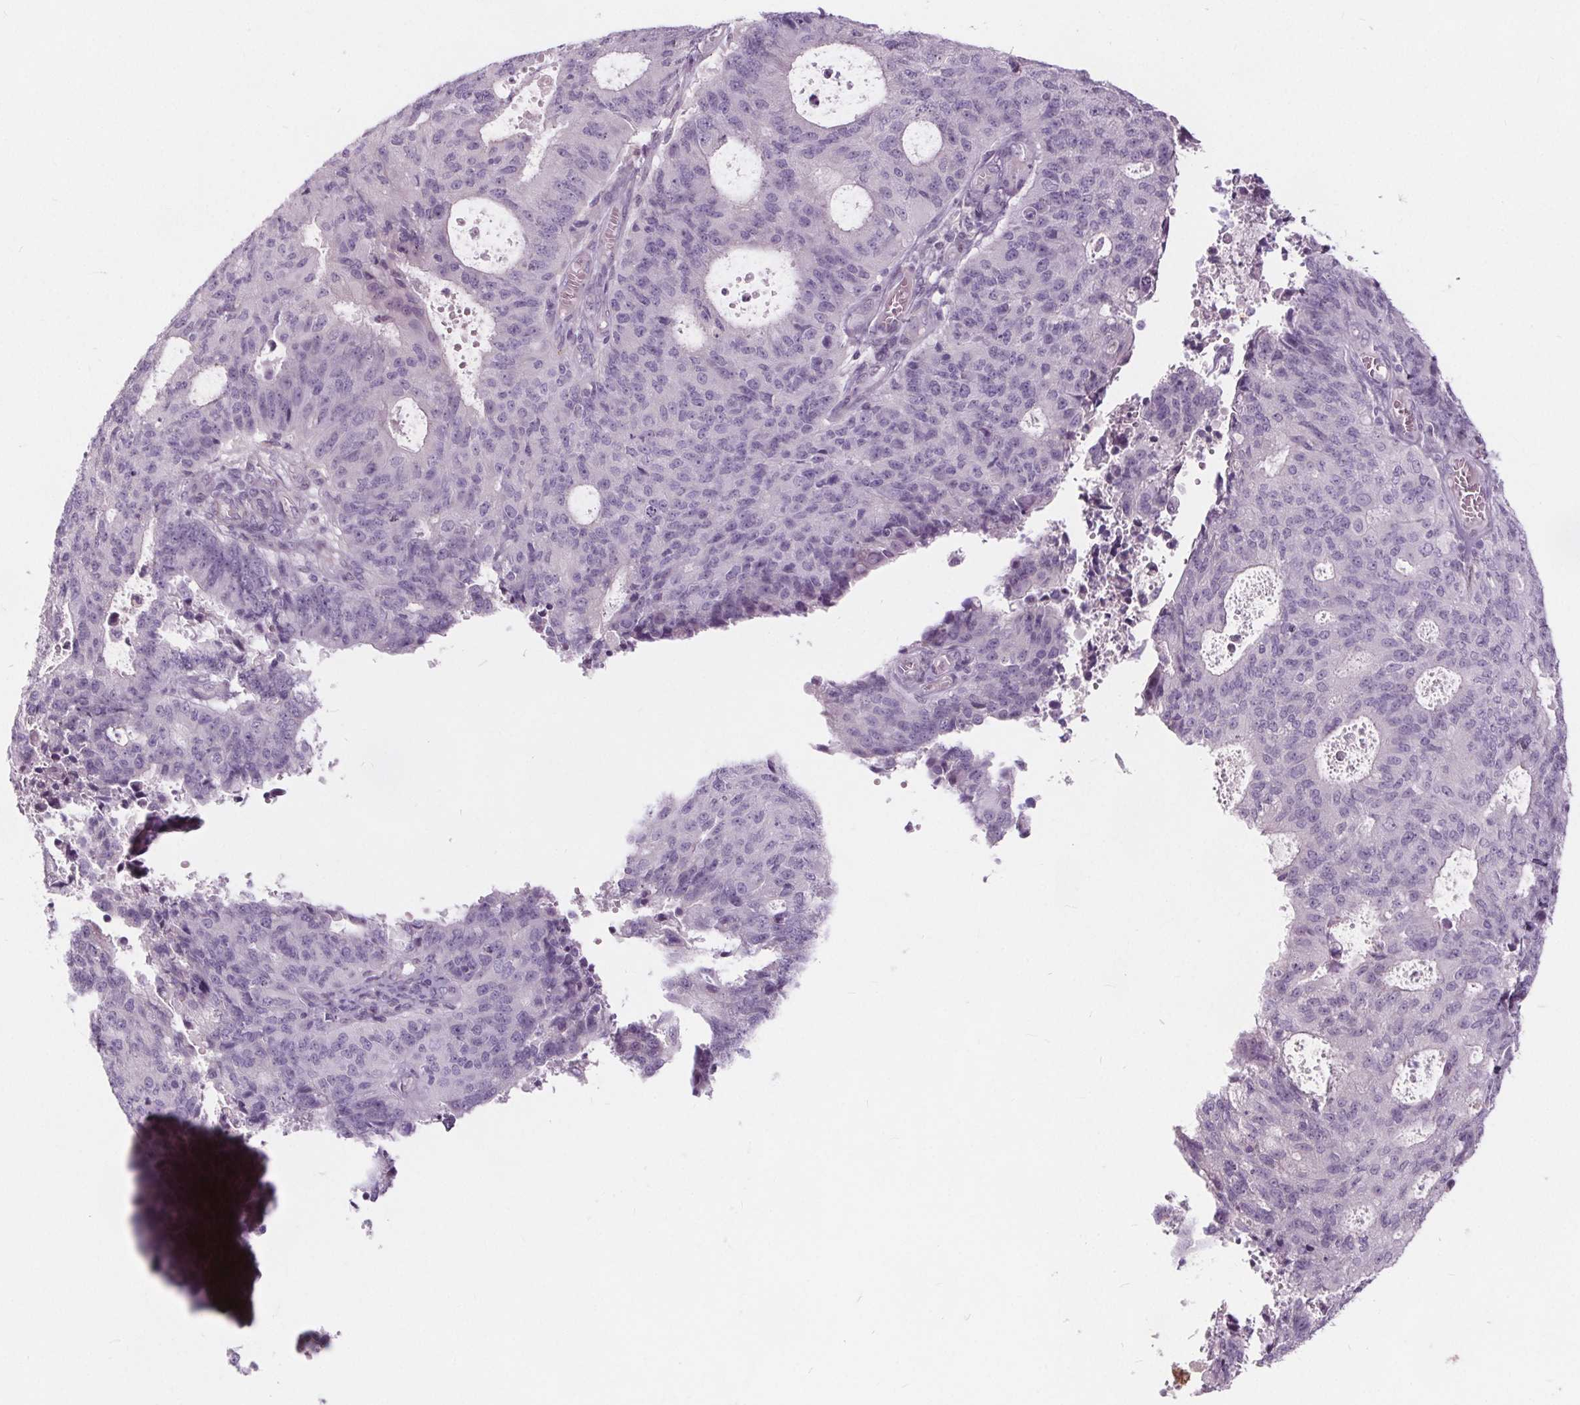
{"staining": {"intensity": "negative", "quantity": "none", "location": "none"}, "tissue": "endometrial cancer", "cell_type": "Tumor cells", "image_type": "cancer", "snomed": [{"axis": "morphology", "description": "Adenocarcinoma, NOS"}, {"axis": "topography", "description": "Endometrium"}], "caption": "IHC micrograph of neoplastic tissue: endometrial cancer (adenocarcinoma) stained with DAB (3,3'-diaminobenzidine) demonstrates no significant protein expression in tumor cells.", "gene": "HAAO", "patient": {"sex": "female", "age": 82}}